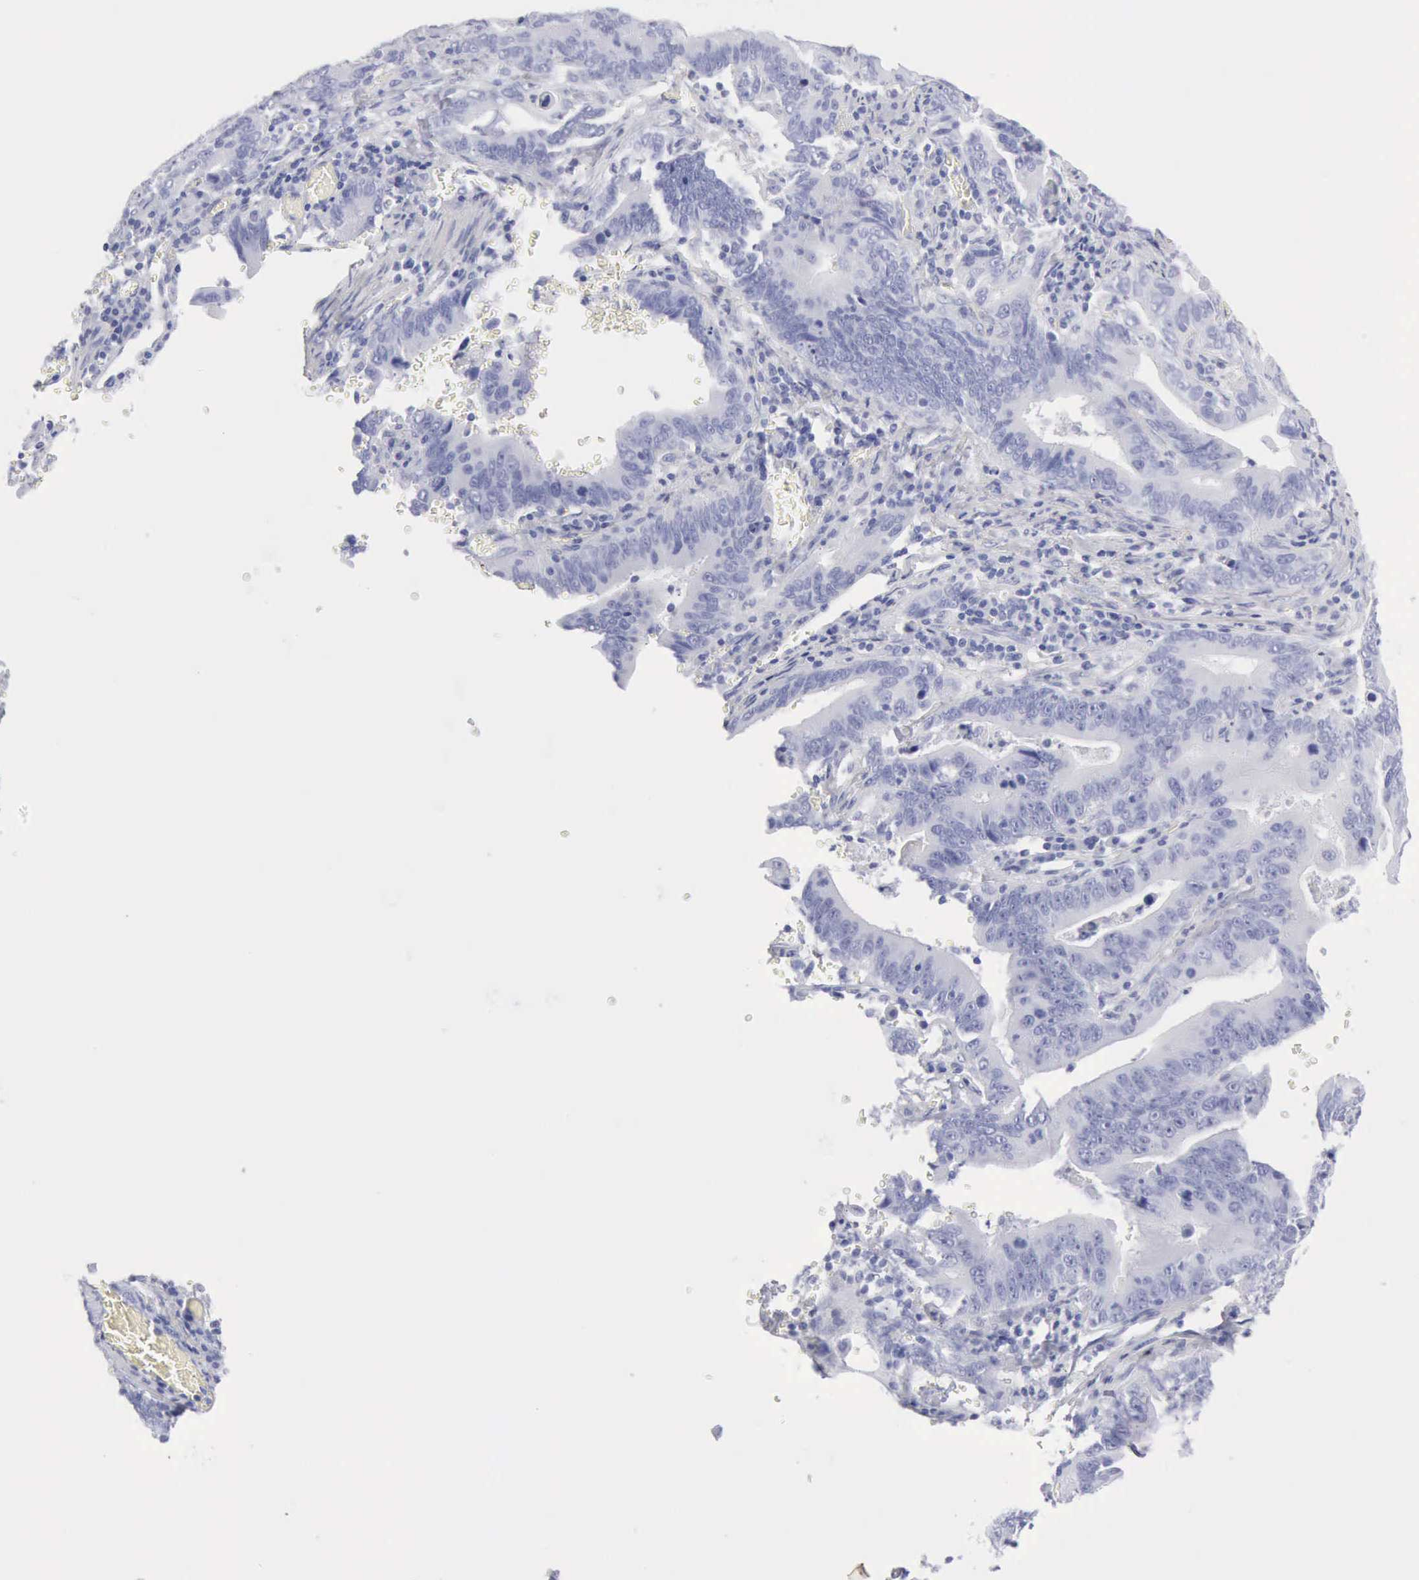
{"staining": {"intensity": "negative", "quantity": "none", "location": "none"}, "tissue": "stomach cancer", "cell_type": "Tumor cells", "image_type": "cancer", "snomed": [{"axis": "morphology", "description": "Adenocarcinoma, NOS"}, {"axis": "topography", "description": "Stomach, upper"}], "caption": "Immunohistochemistry image of neoplastic tissue: human stomach cancer (adenocarcinoma) stained with DAB reveals no significant protein expression in tumor cells.", "gene": "KRT5", "patient": {"sex": "male", "age": 63}}